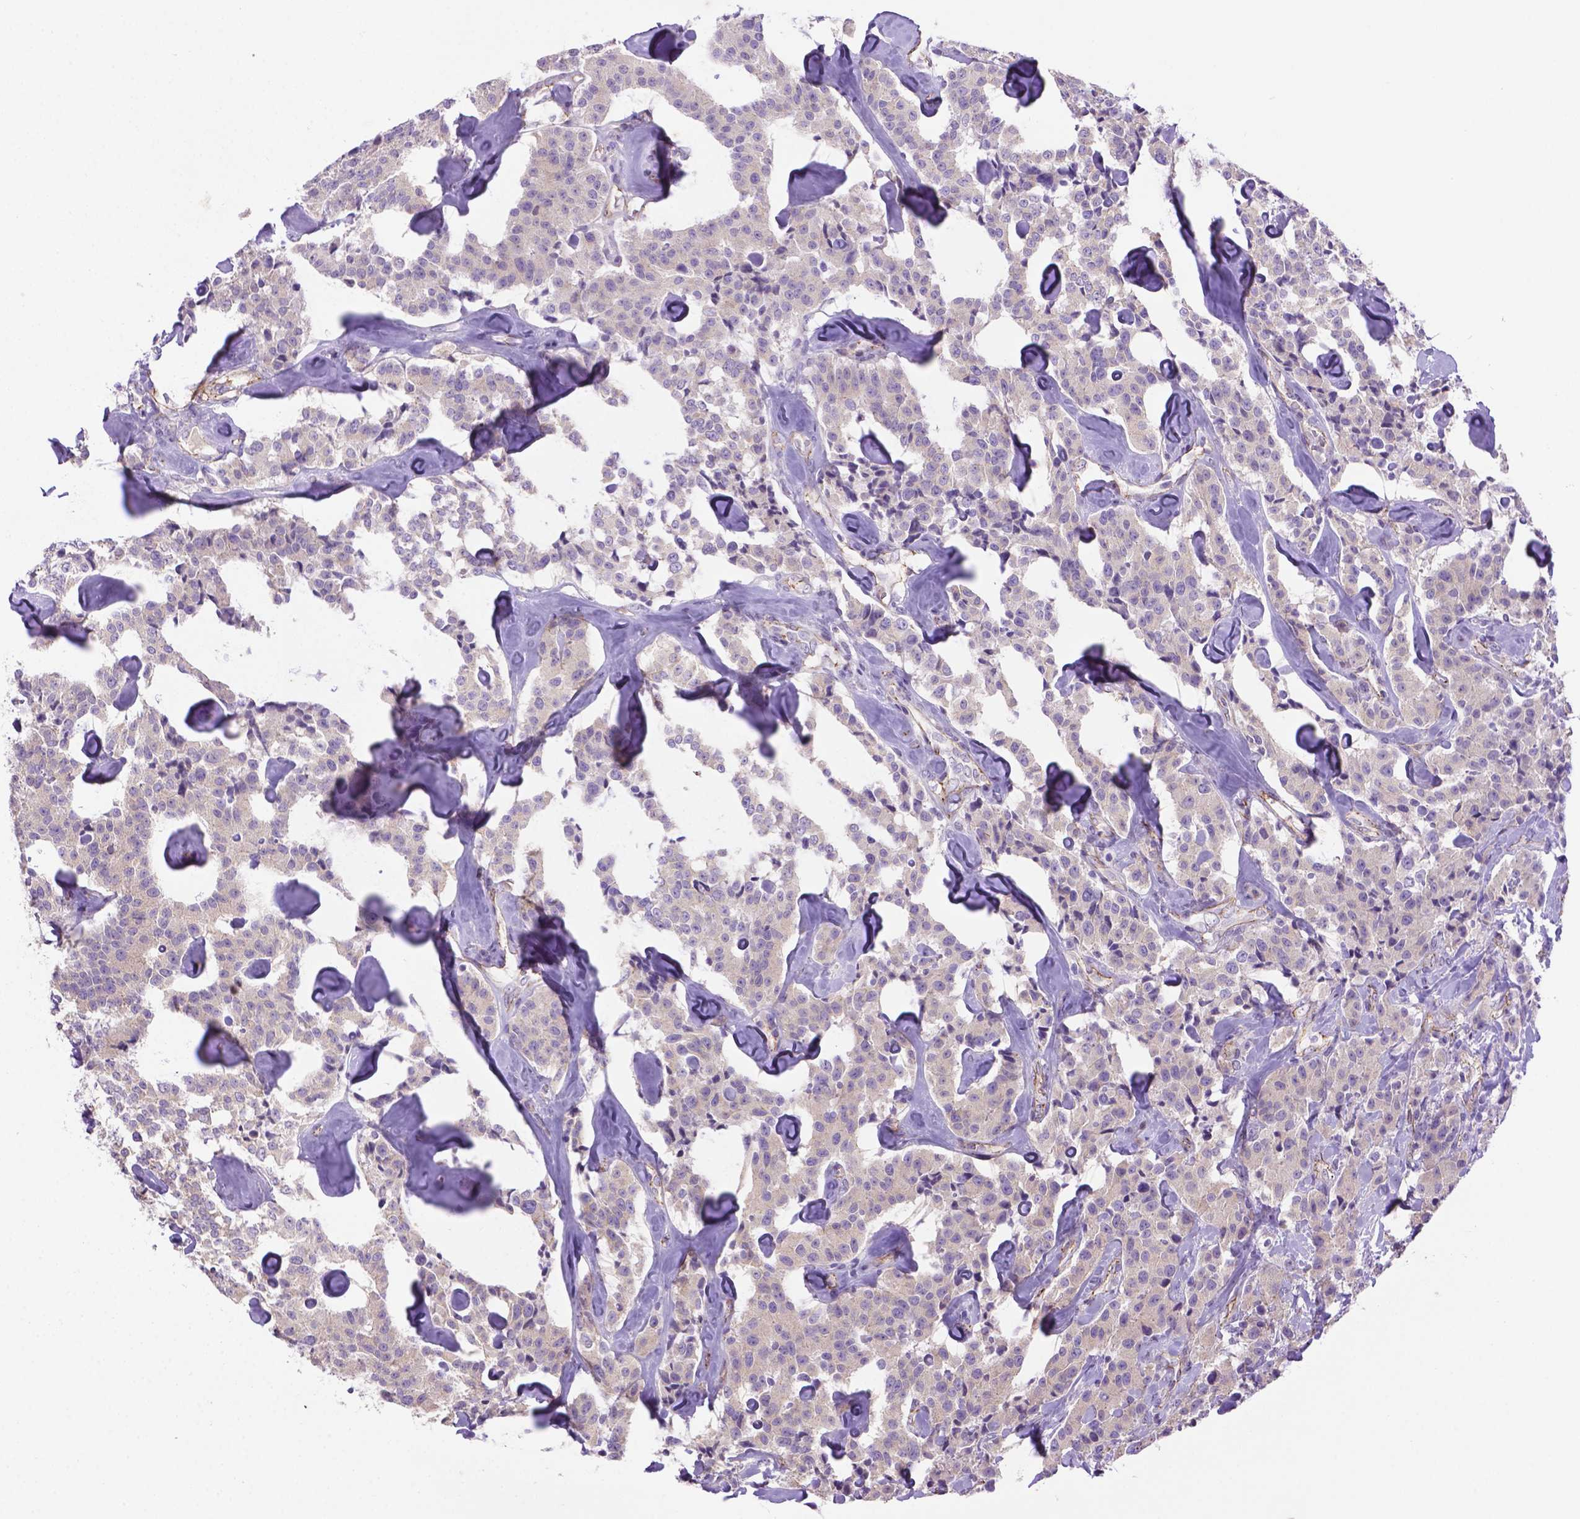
{"staining": {"intensity": "negative", "quantity": "none", "location": "none"}, "tissue": "carcinoid", "cell_type": "Tumor cells", "image_type": "cancer", "snomed": [{"axis": "morphology", "description": "Carcinoid, malignant, NOS"}, {"axis": "topography", "description": "Pancreas"}], "caption": "The micrograph reveals no significant expression in tumor cells of carcinoid.", "gene": "CCER2", "patient": {"sex": "male", "age": 41}}